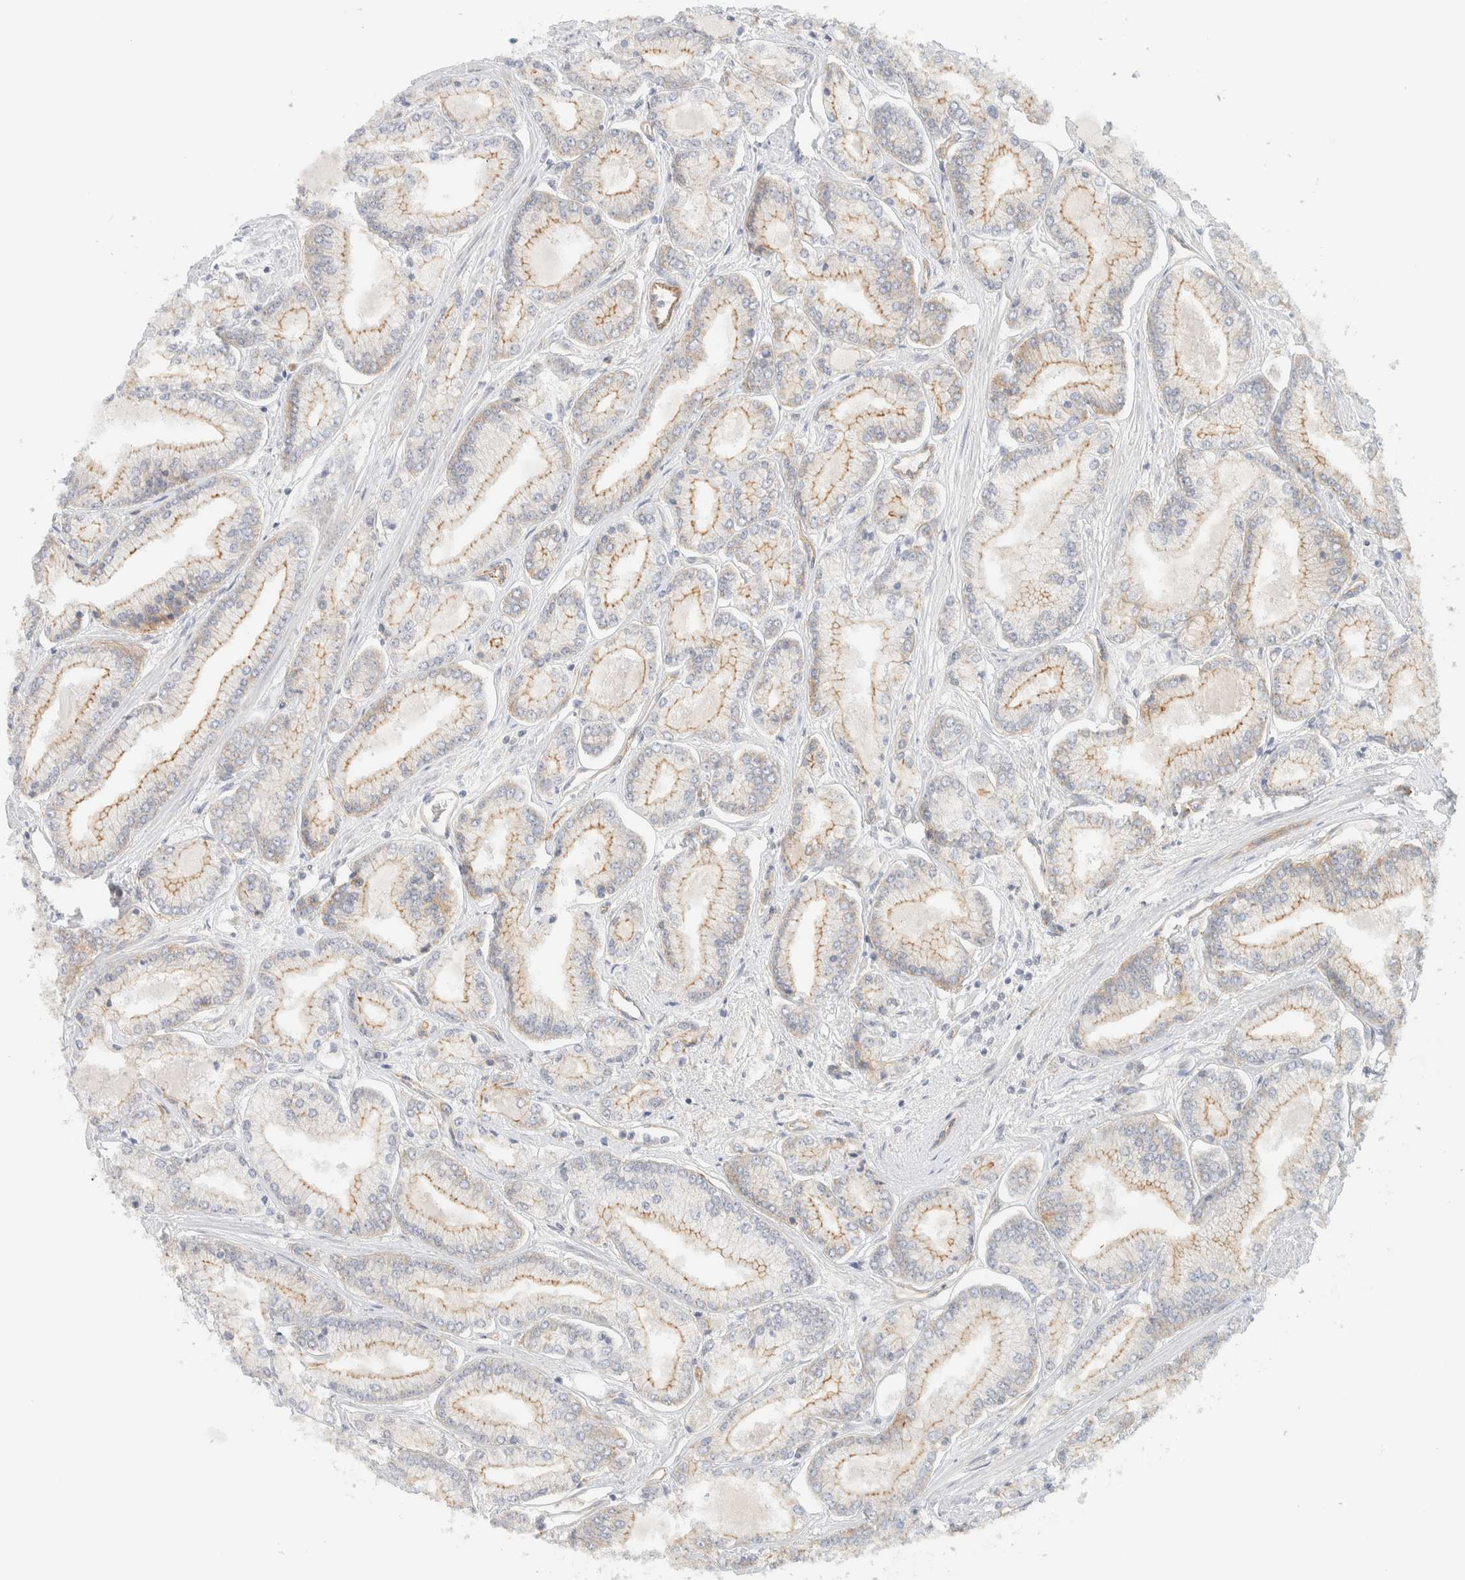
{"staining": {"intensity": "weak", "quantity": "<25%", "location": "cytoplasmic/membranous"}, "tissue": "prostate cancer", "cell_type": "Tumor cells", "image_type": "cancer", "snomed": [{"axis": "morphology", "description": "Adenocarcinoma, Low grade"}, {"axis": "topography", "description": "Prostate"}], "caption": "IHC histopathology image of neoplastic tissue: human prostate adenocarcinoma (low-grade) stained with DAB reveals no significant protein staining in tumor cells.", "gene": "LIMA1", "patient": {"sex": "male", "age": 52}}